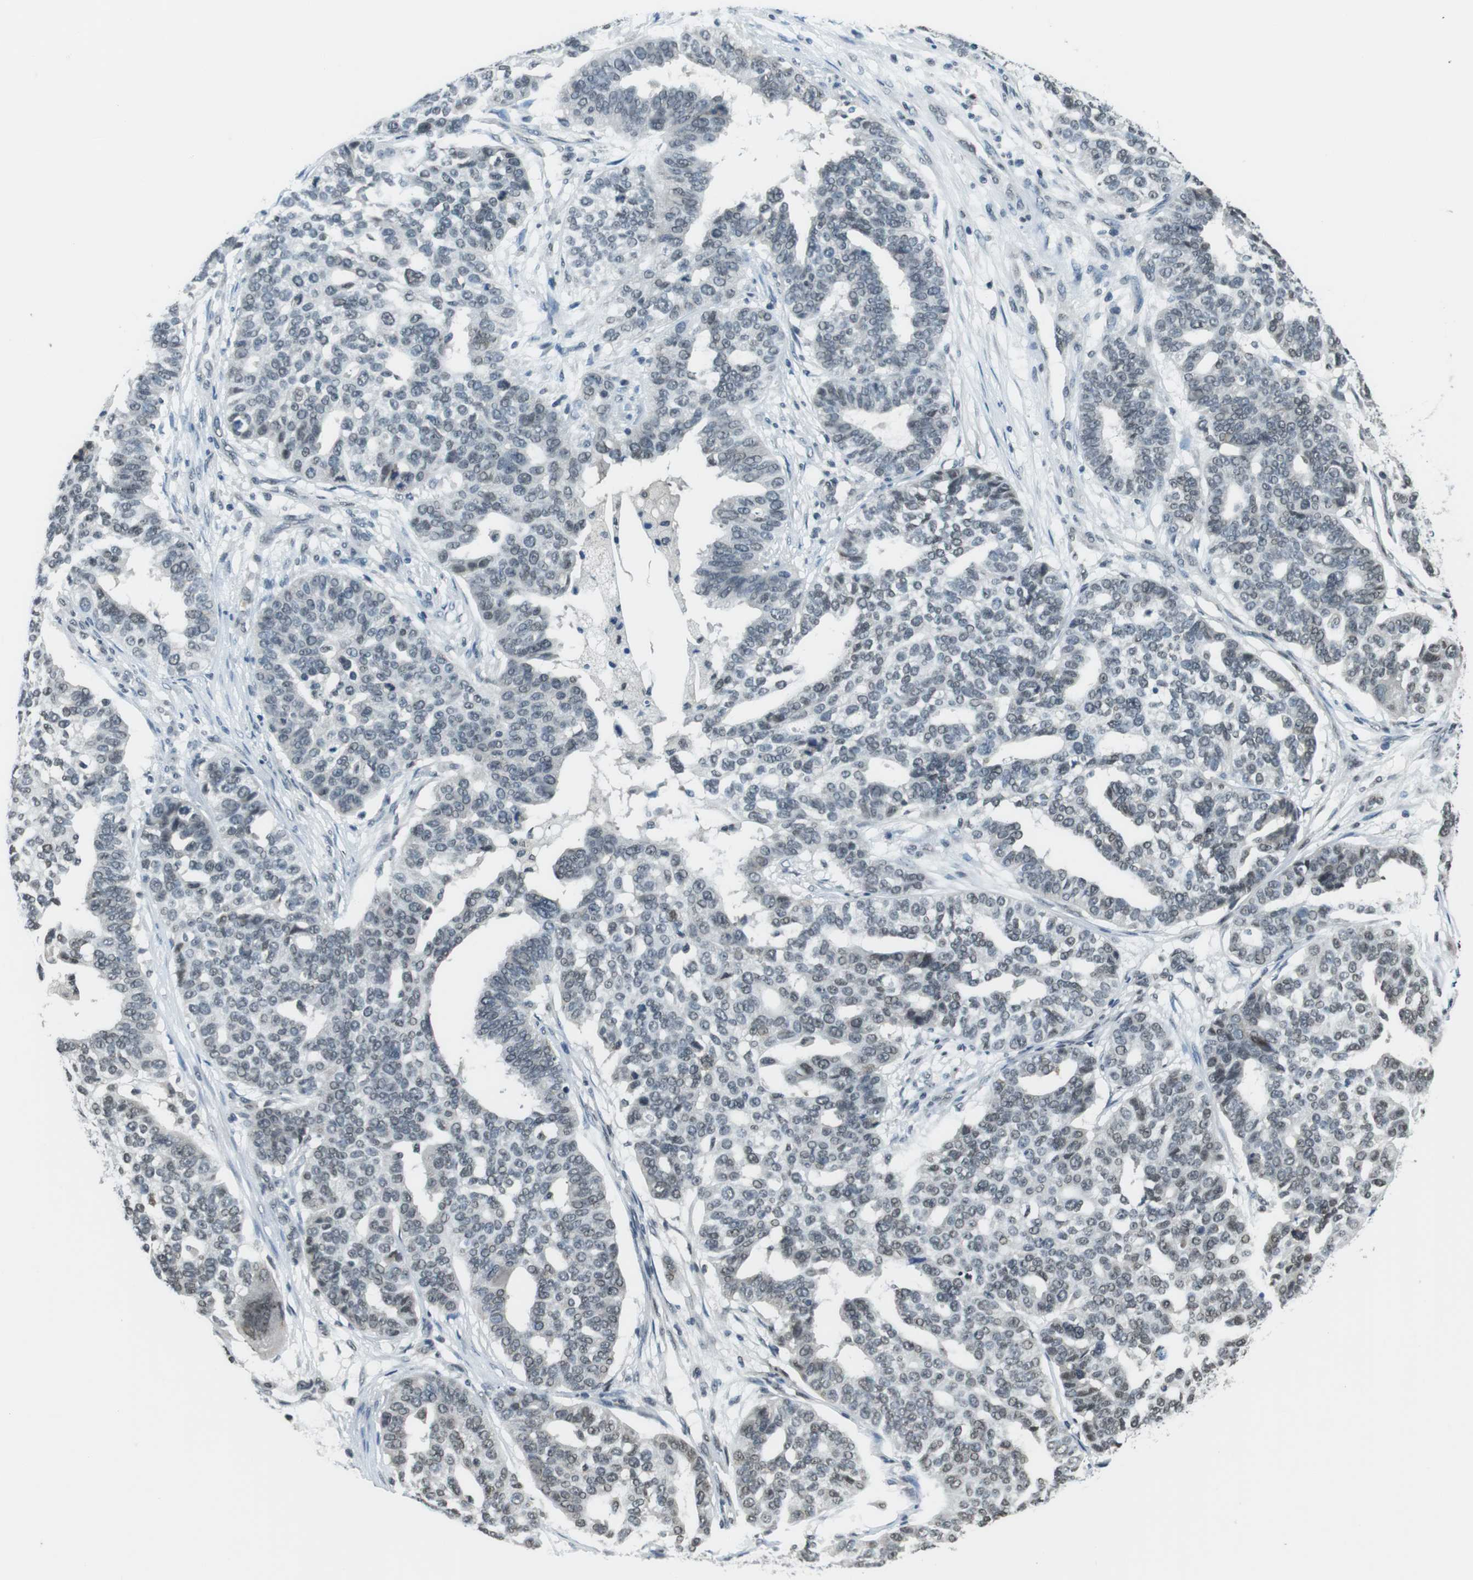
{"staining": {"intensity": "weak", "quantity": "<25%", "location": "nuclear"}, "tissue": "ovarian cancer", "cell_type": "Tumor cells", "image_type": "cancer", "snomed": [{"axis": "morphology", "description": "Cystadenocarcinoma, serous, NOS"}, {"axis": "topography", "description": "Ovary"}], "caption": "This is an immunohistochemistry (IHC) image of ovarian cancer (serous cystadenocarcinoma). There is no positivity in tumor cells.", "gene": "NEK4", "patient": {"sex": "female", "age": 59}}